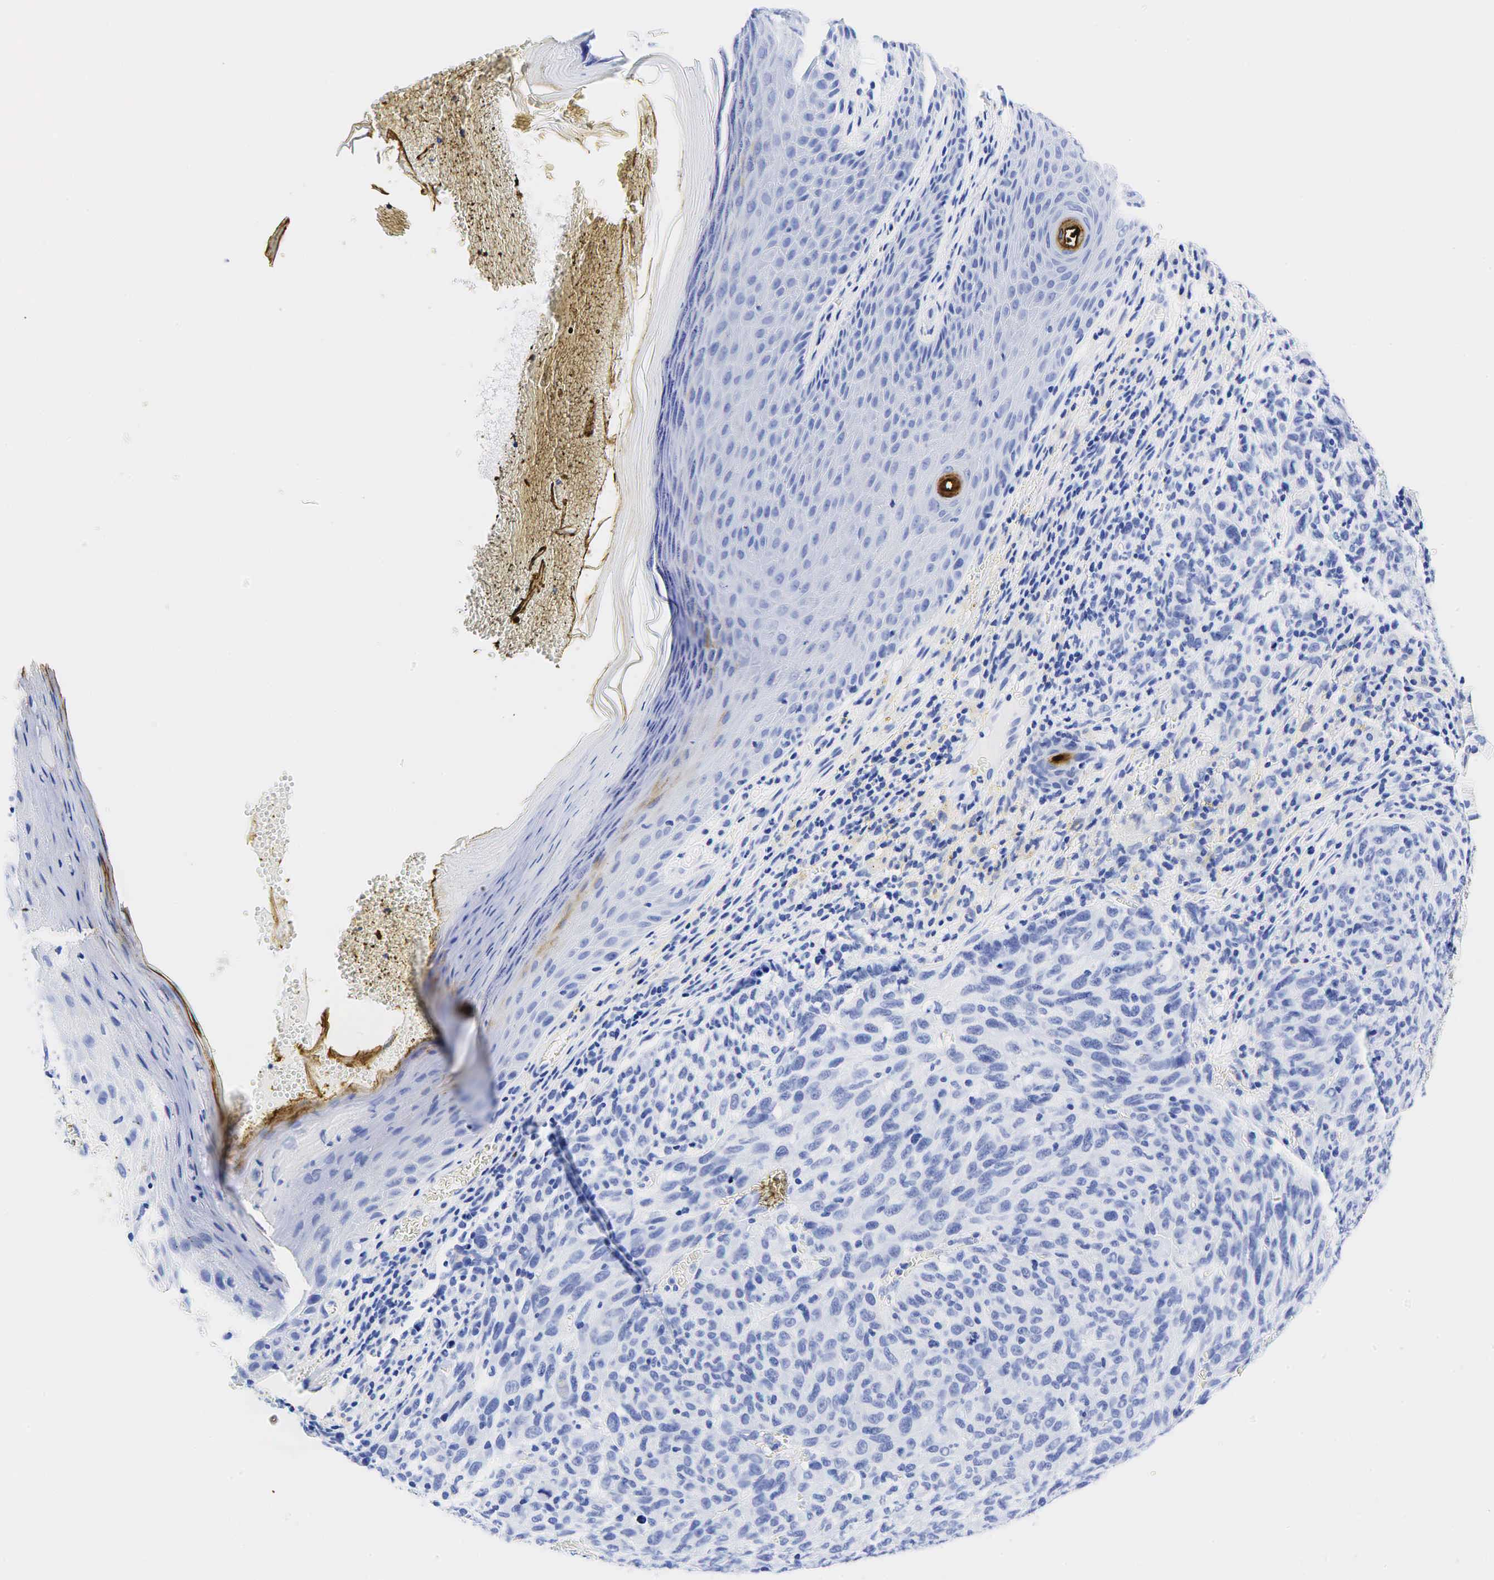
{"staining": {"intensity": "negative", "quantity": "none", "location": "none"}, "tissue": "melanoma", "cell_type": "Tumor cells", "image_type": "cancer", "snomed": [{"axis": "morphology", "description": "Malignant melanoma, NOS"}, {"axis": "topography", "description": "Skin"}], "caption": "IHC photomicrograph of neoplastic tissue: malignant melanoma stained with DAB (3,3'-diaminobenzidine) reveals no significant protein positivity in tumor cells. (DAB (3,3'-diaminobenzidine) IHC, high magnification).", "gene": "CEACAM5", "patient": {"sex": "male", "age": 76}}